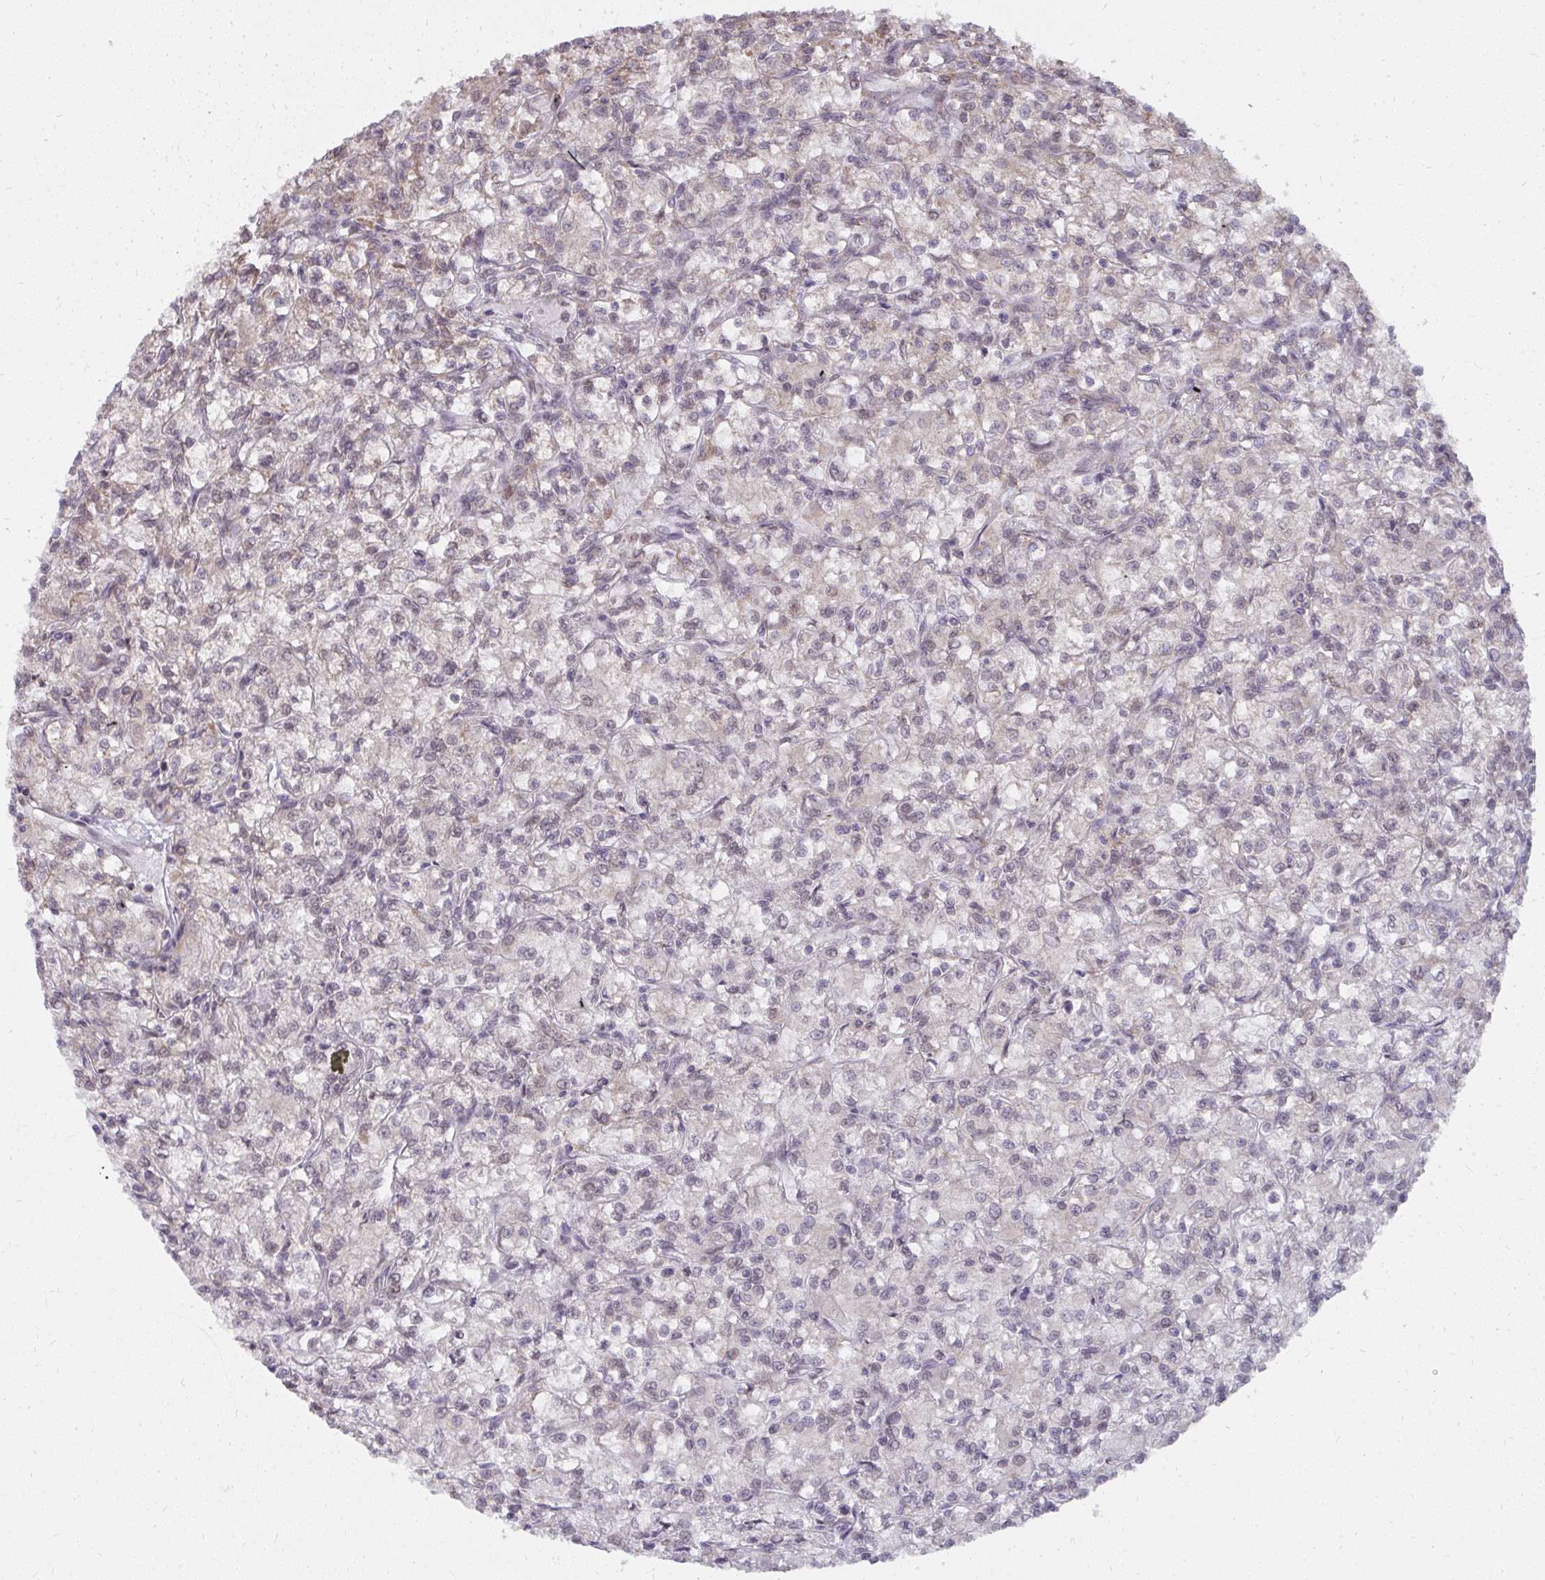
{"staining": {"intensity": "negative", "quantity": "none", "location": "none"}, "tissue": "renal cancer", "cell_type": "Tumor cells", "image_type": "cancer", "snomed": [{"axis": "morphology", "description": "Adenocarcinoma, NOS"}, {"axis": "topography", "description": "Kidney"}], "caption": "Immunohistochemistry photomicrograph of neoplastic tissue: human renal cancer (adenocarcinoma) stained with DAB exhibits no significant protein staining in tumor cells.", "gene": "NMNAT1", "patient": {"sex": "female", "age": 59}}